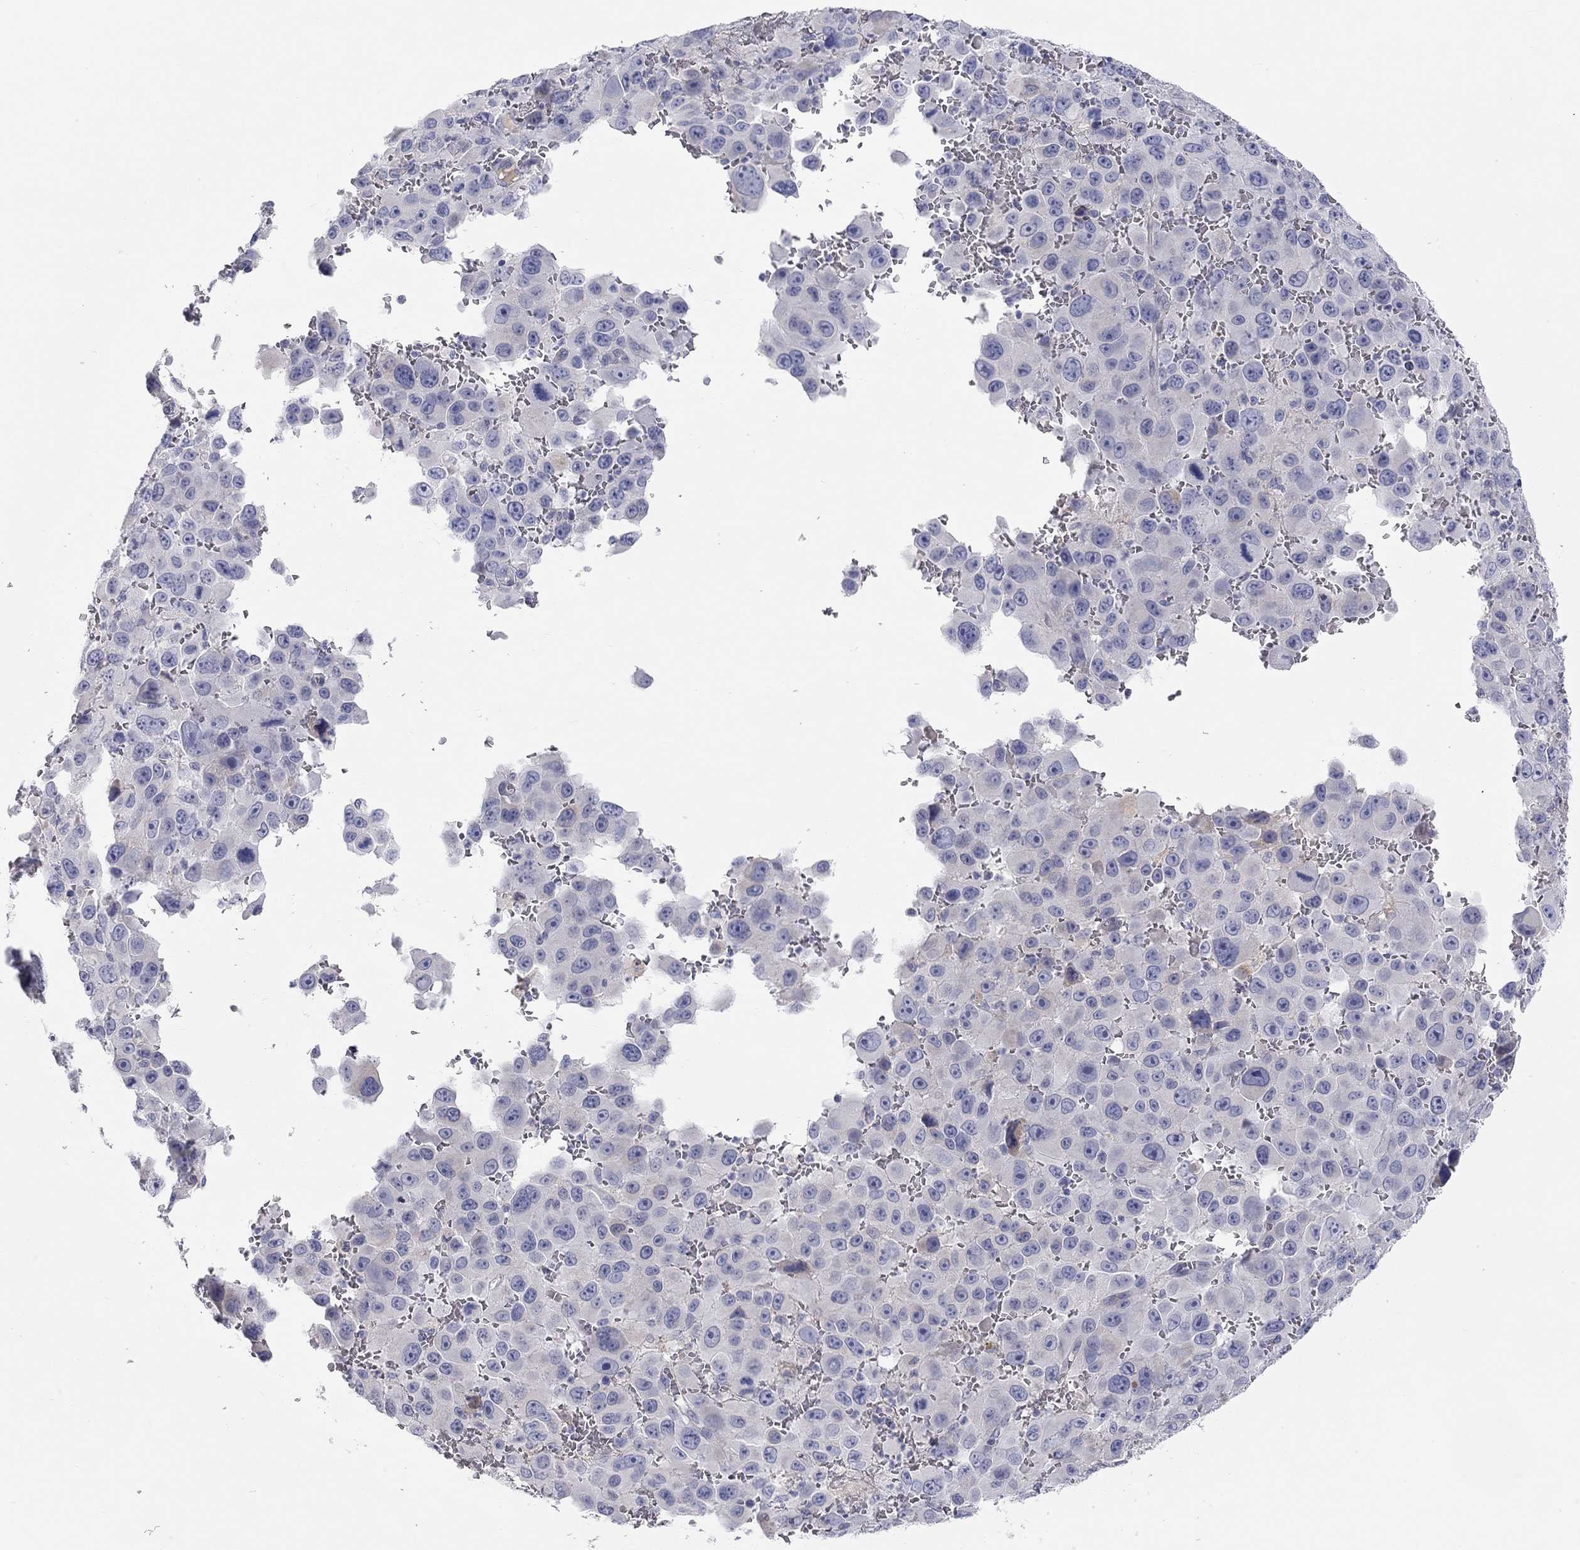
{"staining": {"intensity": "negative", "quantity": "none", "location": "none"}, "tissue": "melanoma", "cell_type": "Tumor cells", "image_type": "cancer", "snomed": [{"axis": "morphology", "description": "Malignant melanoma, NOS"}, {"axis": "topography", "description": "Skin"}], "caption": "Tumor cells are negative for protein expression in human malignant melanoma. (Immunohistochemistry, brightfield microscopy, high magnification).", "gene": "ST7L", "patient": {"sex": "female", "age": 91}}